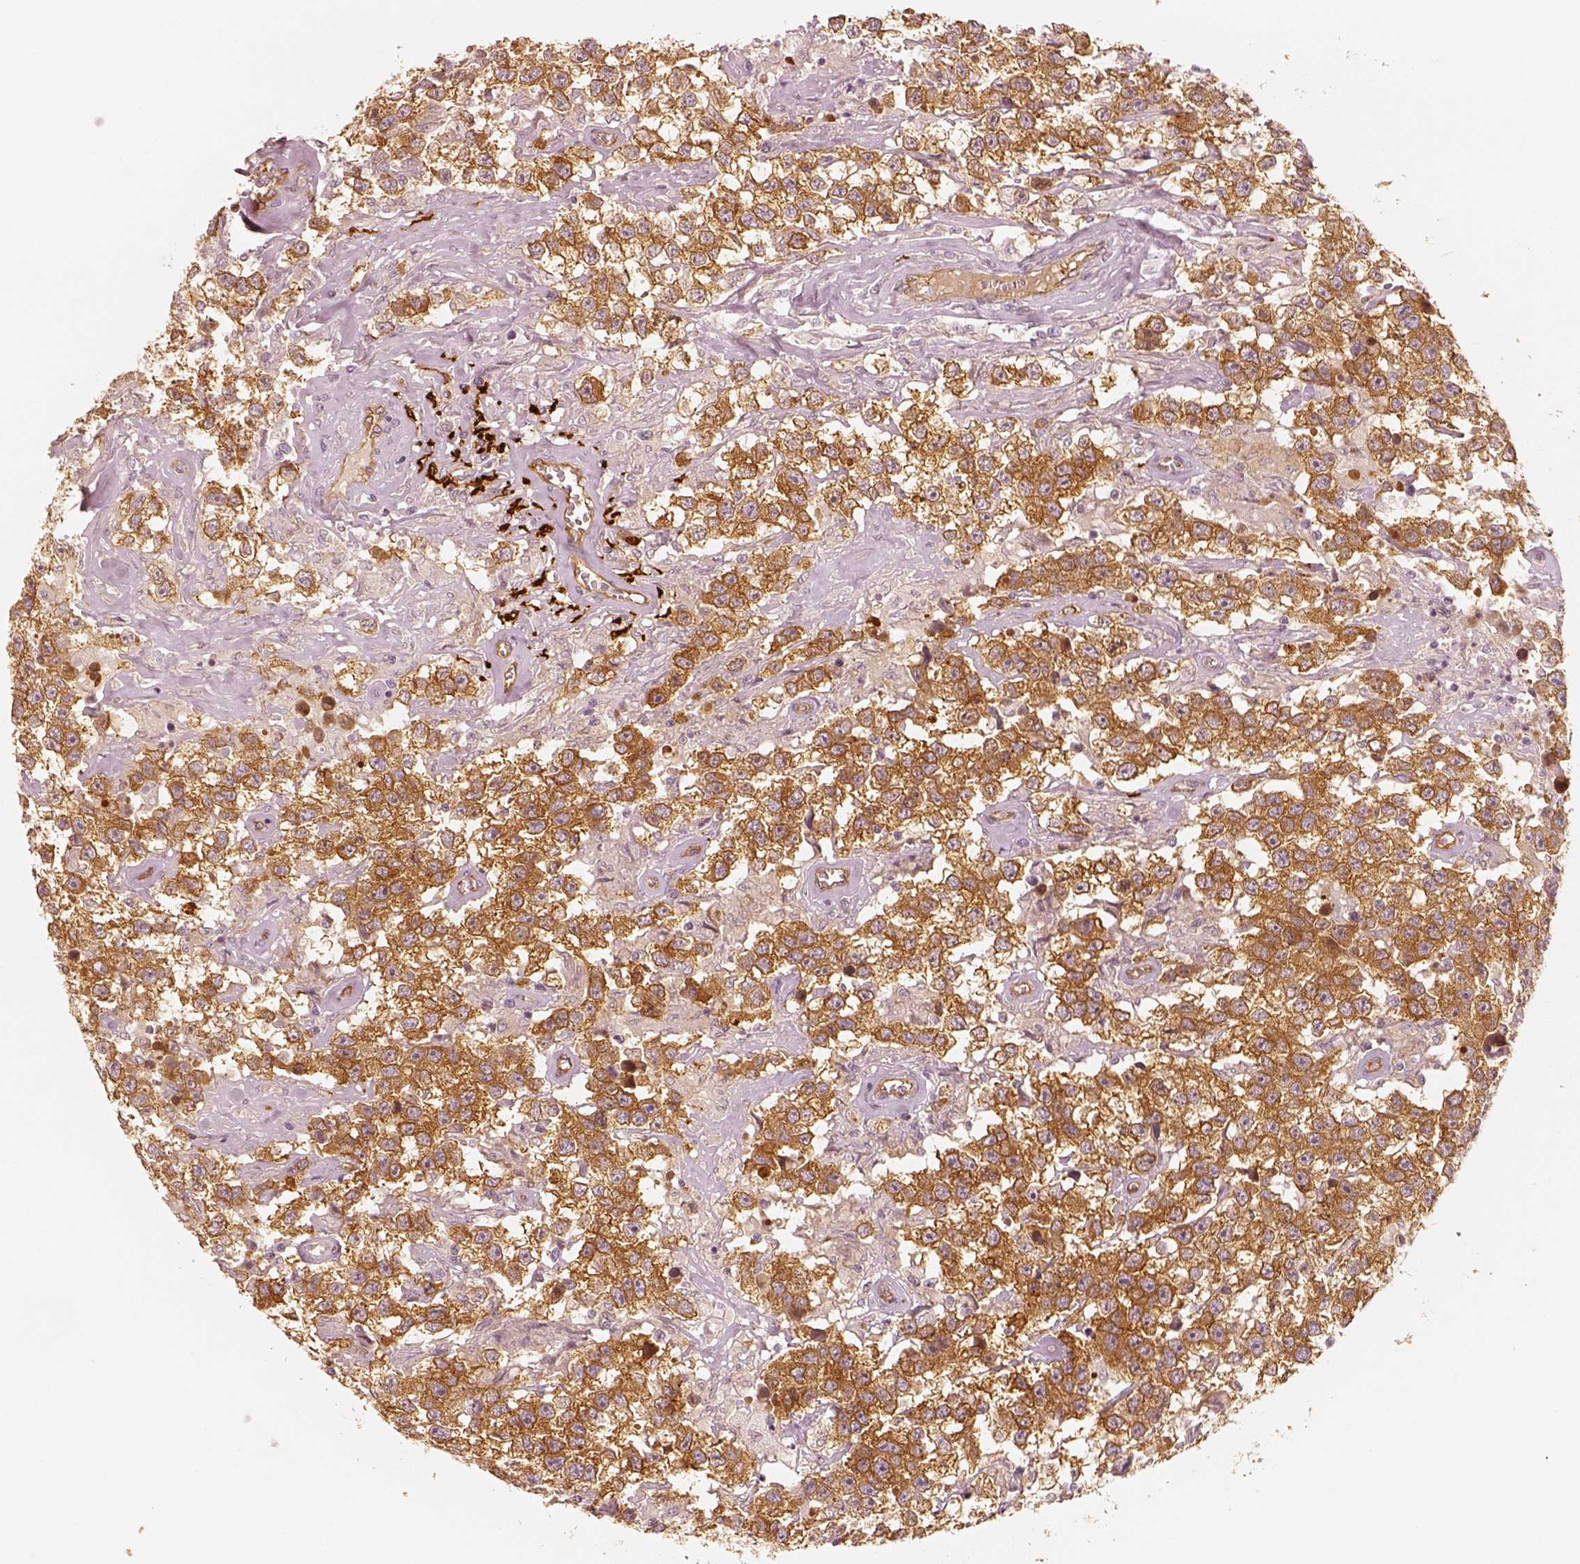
{"staining": {"intensity": "moderate", "quantity": ">75%", "location": "cytoplasmic/membranous"}, "tissue": "testis cancer", "cell_type": "Tumor cells", "image_type": "cancer", "snomed": [{"axis": "morphology", "description": "Seminoma, NOS"}, {"axis": "topography", "description": "Testis"}], "caption": "A photomicrograph of human testis seminoma stained for a protein shows moderate cytoplasmic/membranous brown staining in tumor cells.", "gene": "FSCN1", "patient": {"sex": "male", "age": 43}}